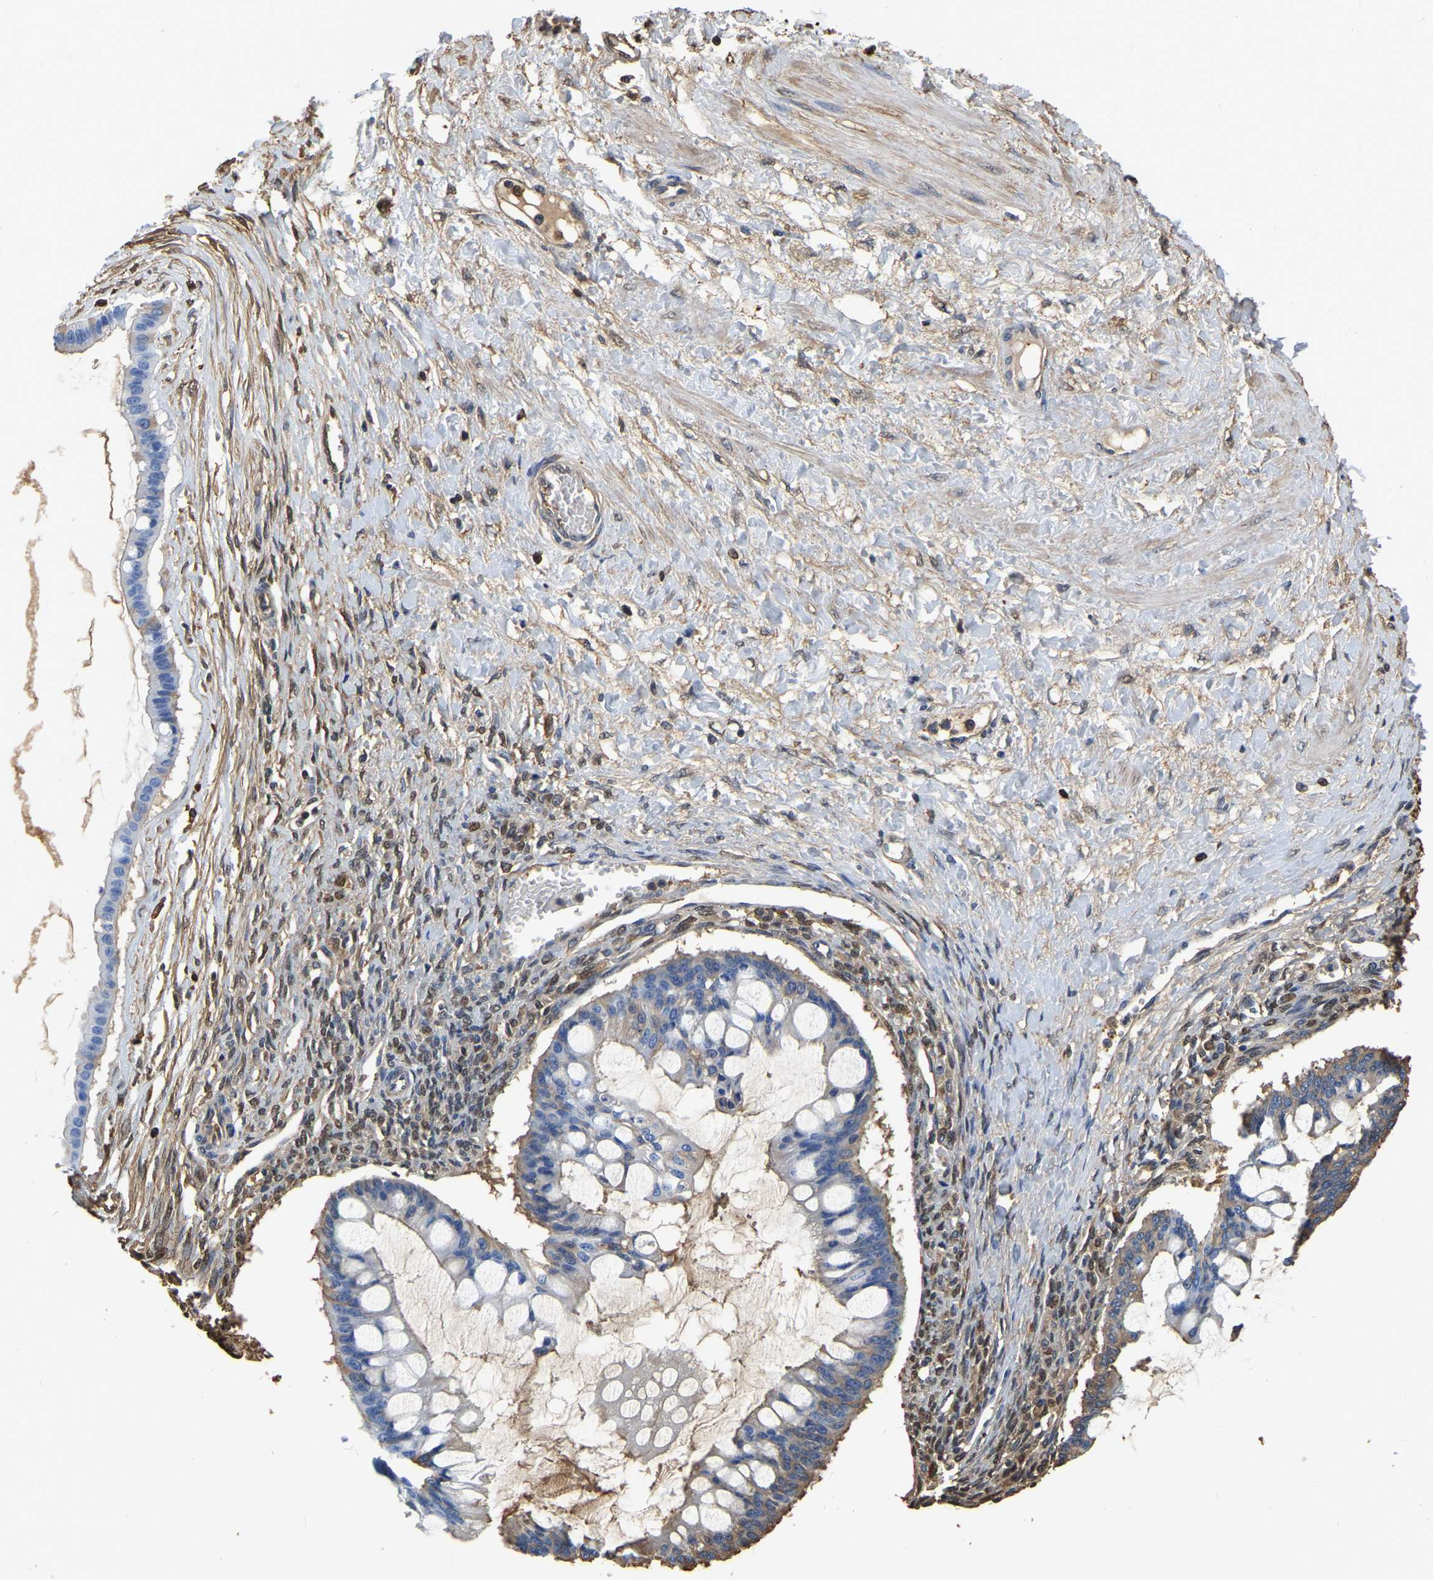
{"staining": {"intensity": "moderate", "quantity": "<25%", "location": "cytoplasmic/membranous"}, "tissue": "ovarian cancer", "cell_type": "Tumor cells", "image_type": "cancer", "snomed": [{"axis": "morphology", "description": "Cystadenocarcinoma, mucinous, NOS"}, {"axis": "topography", "description": "Ovary"}], "caption": "Human mucinous cystadenocarcinoma (ovarian) stained with a brown dye displays moderate cytoplasmic/membranous positive staining in approximately <25% of tumor cells.", "gene": "LDHB", "patient": {"sex": "female", "age": 73}}